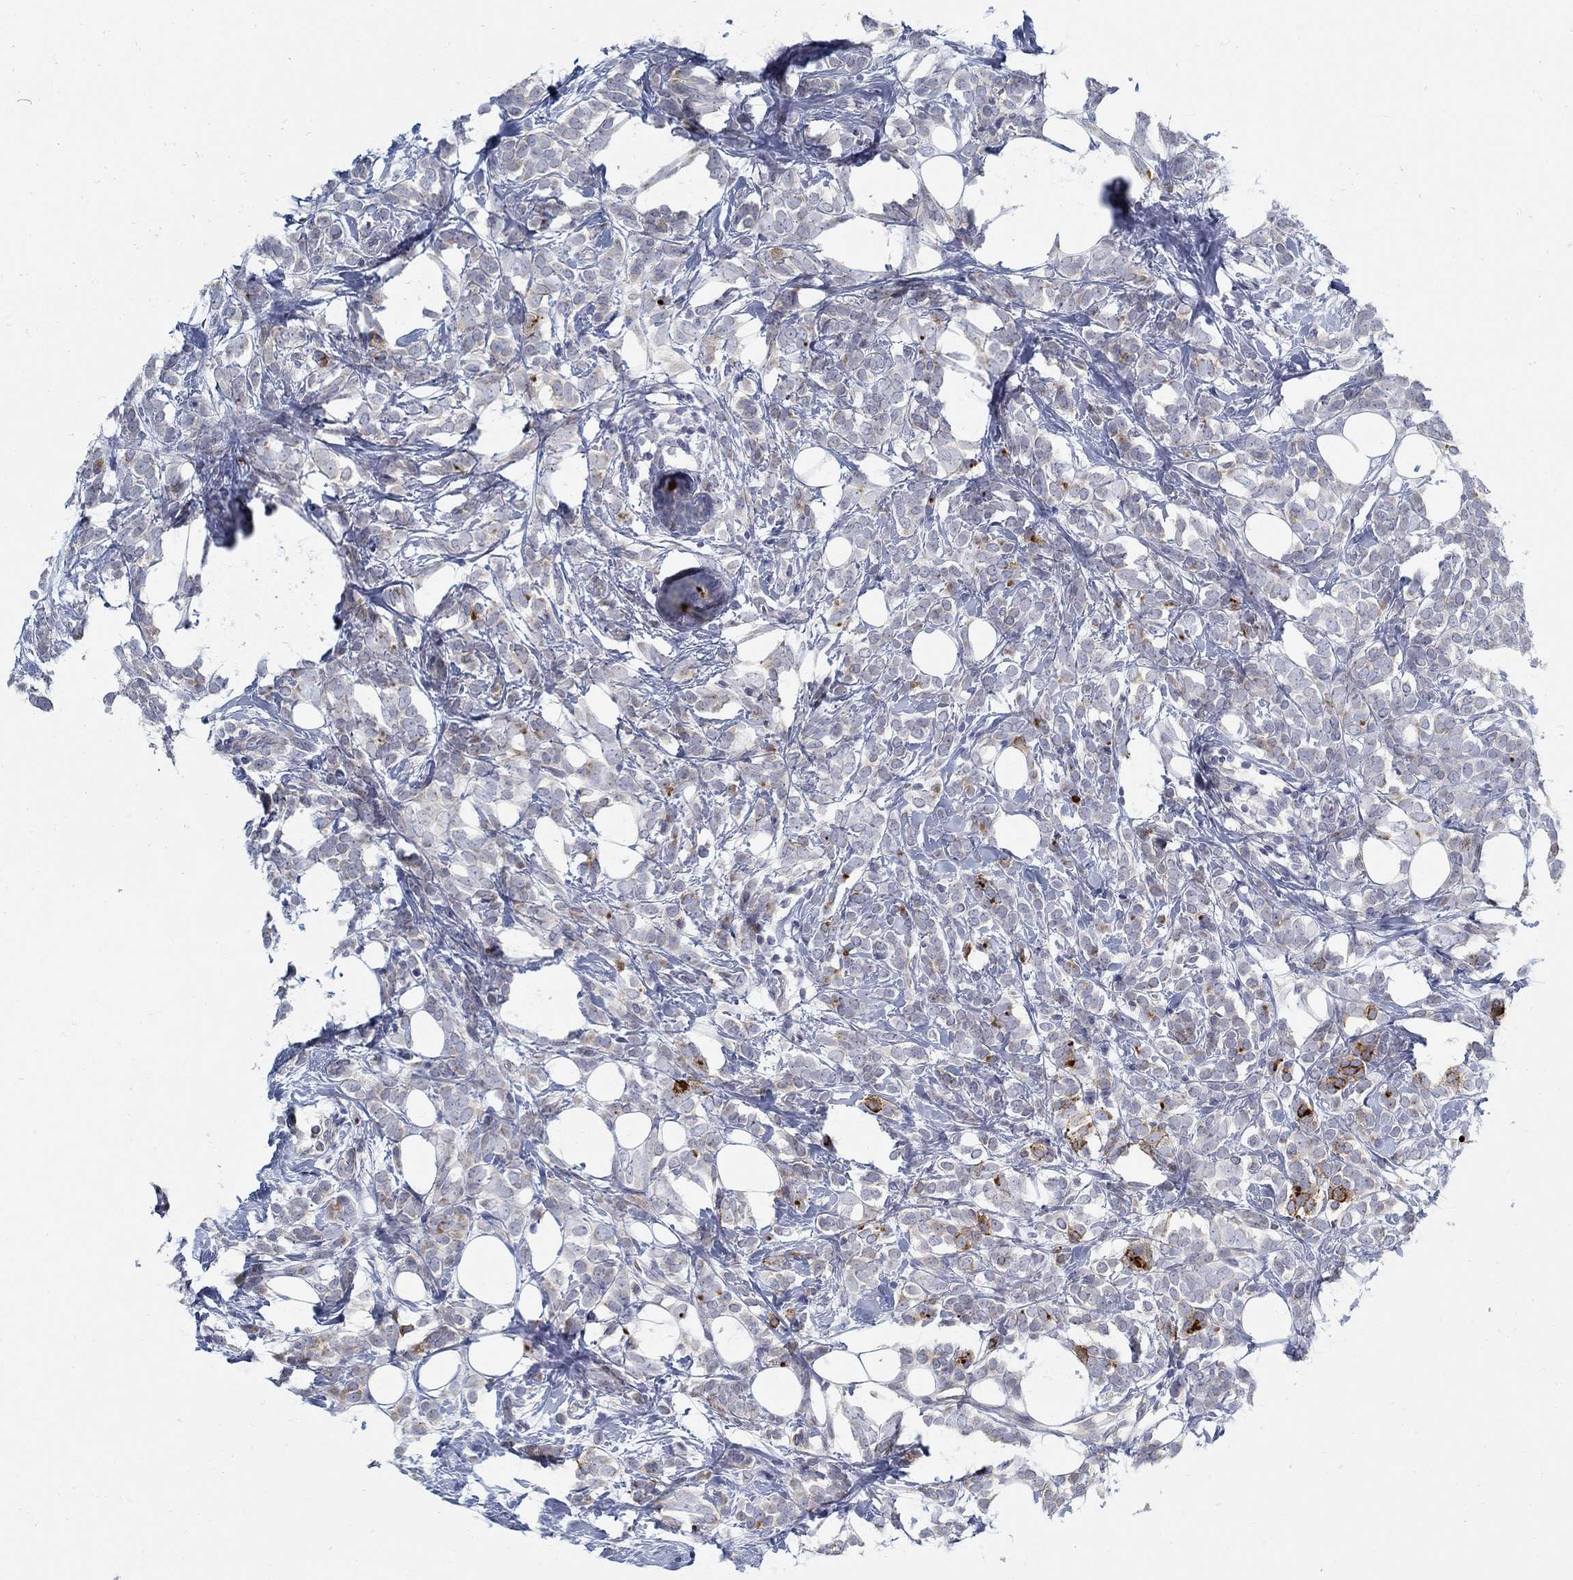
{"staining": {"intensity": "strong", "quantity": "<25%", "location": "cytoplasmic/membranous"}, "tissue": "breast cancer", "cell_type": "Tumor cells", "image_type": "cancer", "snomed": [{"axis": "morphology", "description": "Lobular carcinoma"}, {"axis": "topography", "description": "Breast"}], "caption": "Human breast cancer stained with a brown dye reveals strong cytoplasmic/membranous positive staining in approximately <25% of tumor cells.", "gene": "ANO7", "patient": {"sex": "female", "age": 49}}